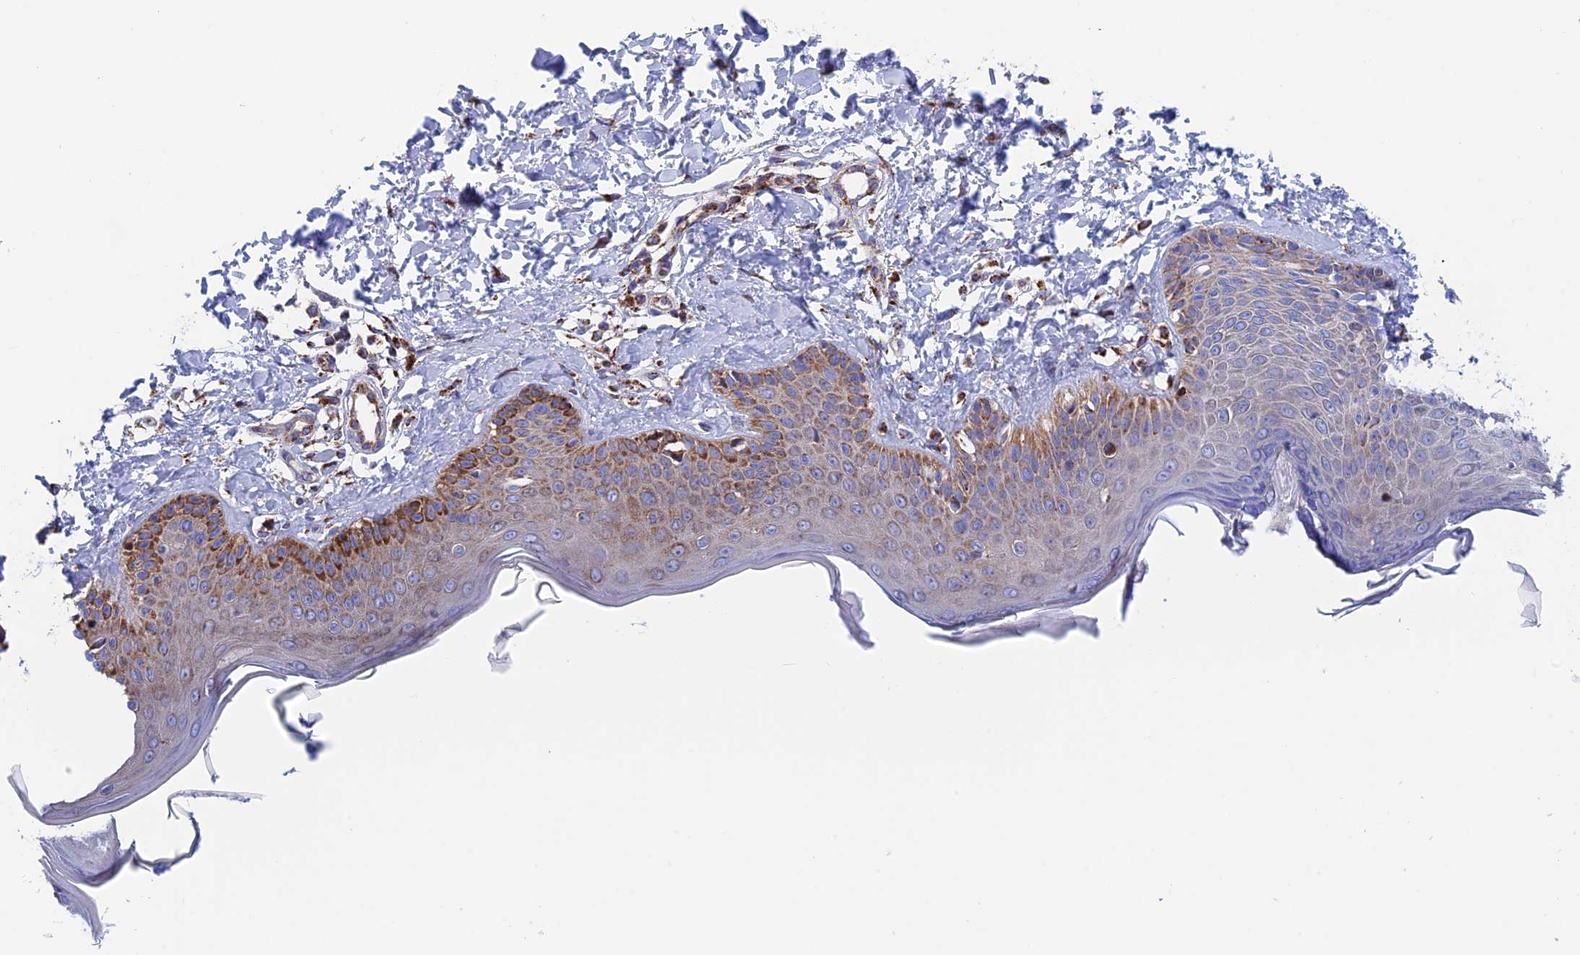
{"staining": {"intensity": "moderate", "quantity": ">75%", "location": "cytoplasmic/membranous"}, "tissue": "skin", "cell_type": "Fibroblasts", "image_type": "normal", "snomed": [{"axis": "morphology", "description": "Normal tissue, NOS"}, {"axis": "topography", "description": "Skin"}], "caption": "Immunohistochemistry of benign human skin demonstrates medium levels of moderate cytoplasmic/membranous positivity in about >75% of fibroblasts. (DAB IHC with brightfield microscopy, high magnification).", "gene": "WDR83", "patient": {"sex": "male", "age": 52}}